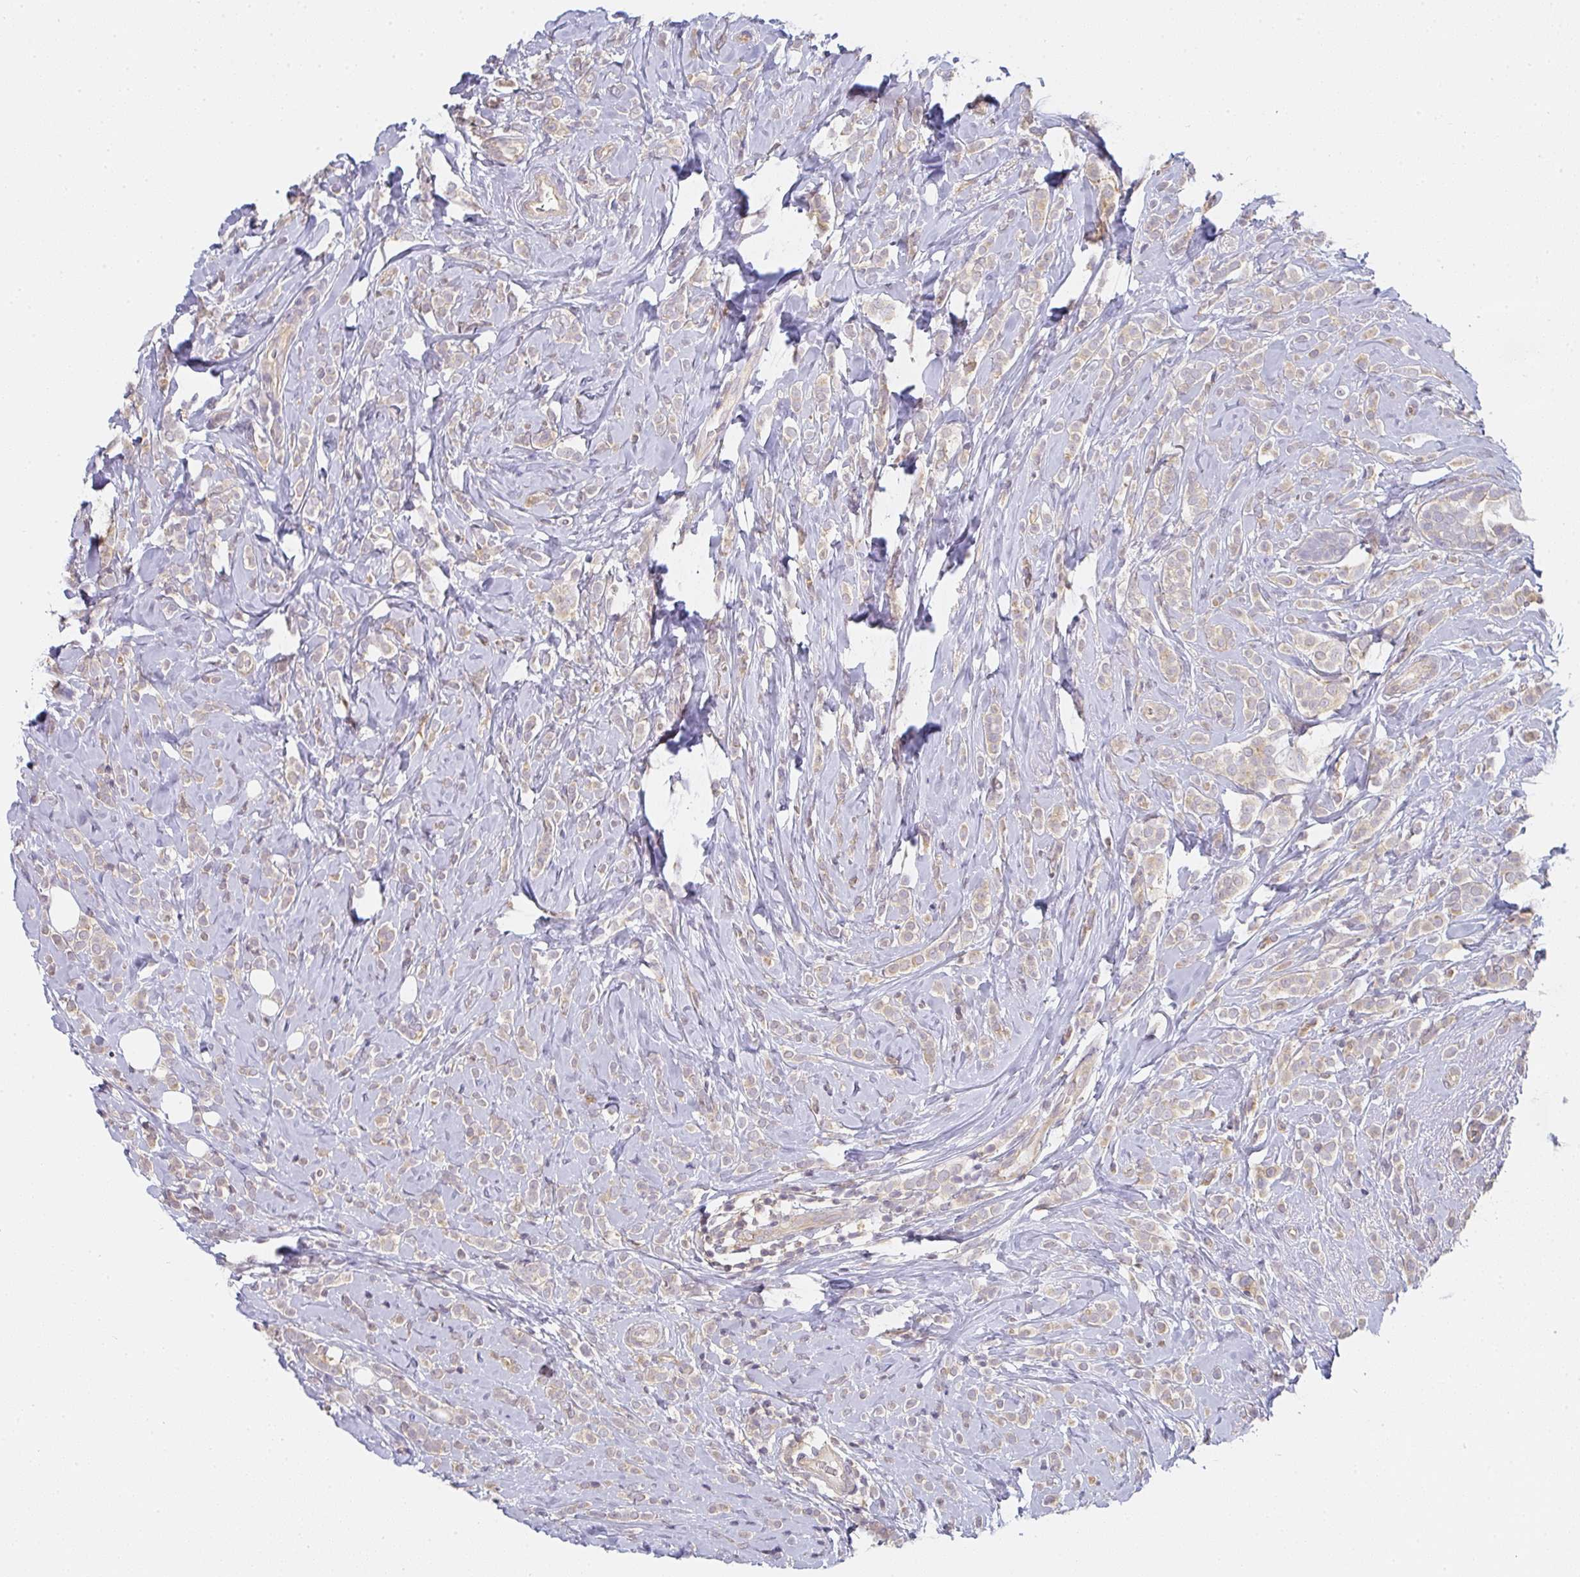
{"staining": {"intensity": "weak", "quantity": ">75%", "location": "cytoplasmic/membranous"}, "tissue": "breast cancer", "cell_type": "Tumor cells", "image_type": "cancer", "snomed": [{"axis": "morphology", "description": "Lobular carcinoma"}, {"axis": "topography", "description": "Breast"}], "caption": "Tumor cells show weak cytoplasmic/membranous expression in about >75% of cells in breast cancer (lobular carcinoma).", "gene": "GSDMB", "patient": {"sex": "female", "age": 49}}